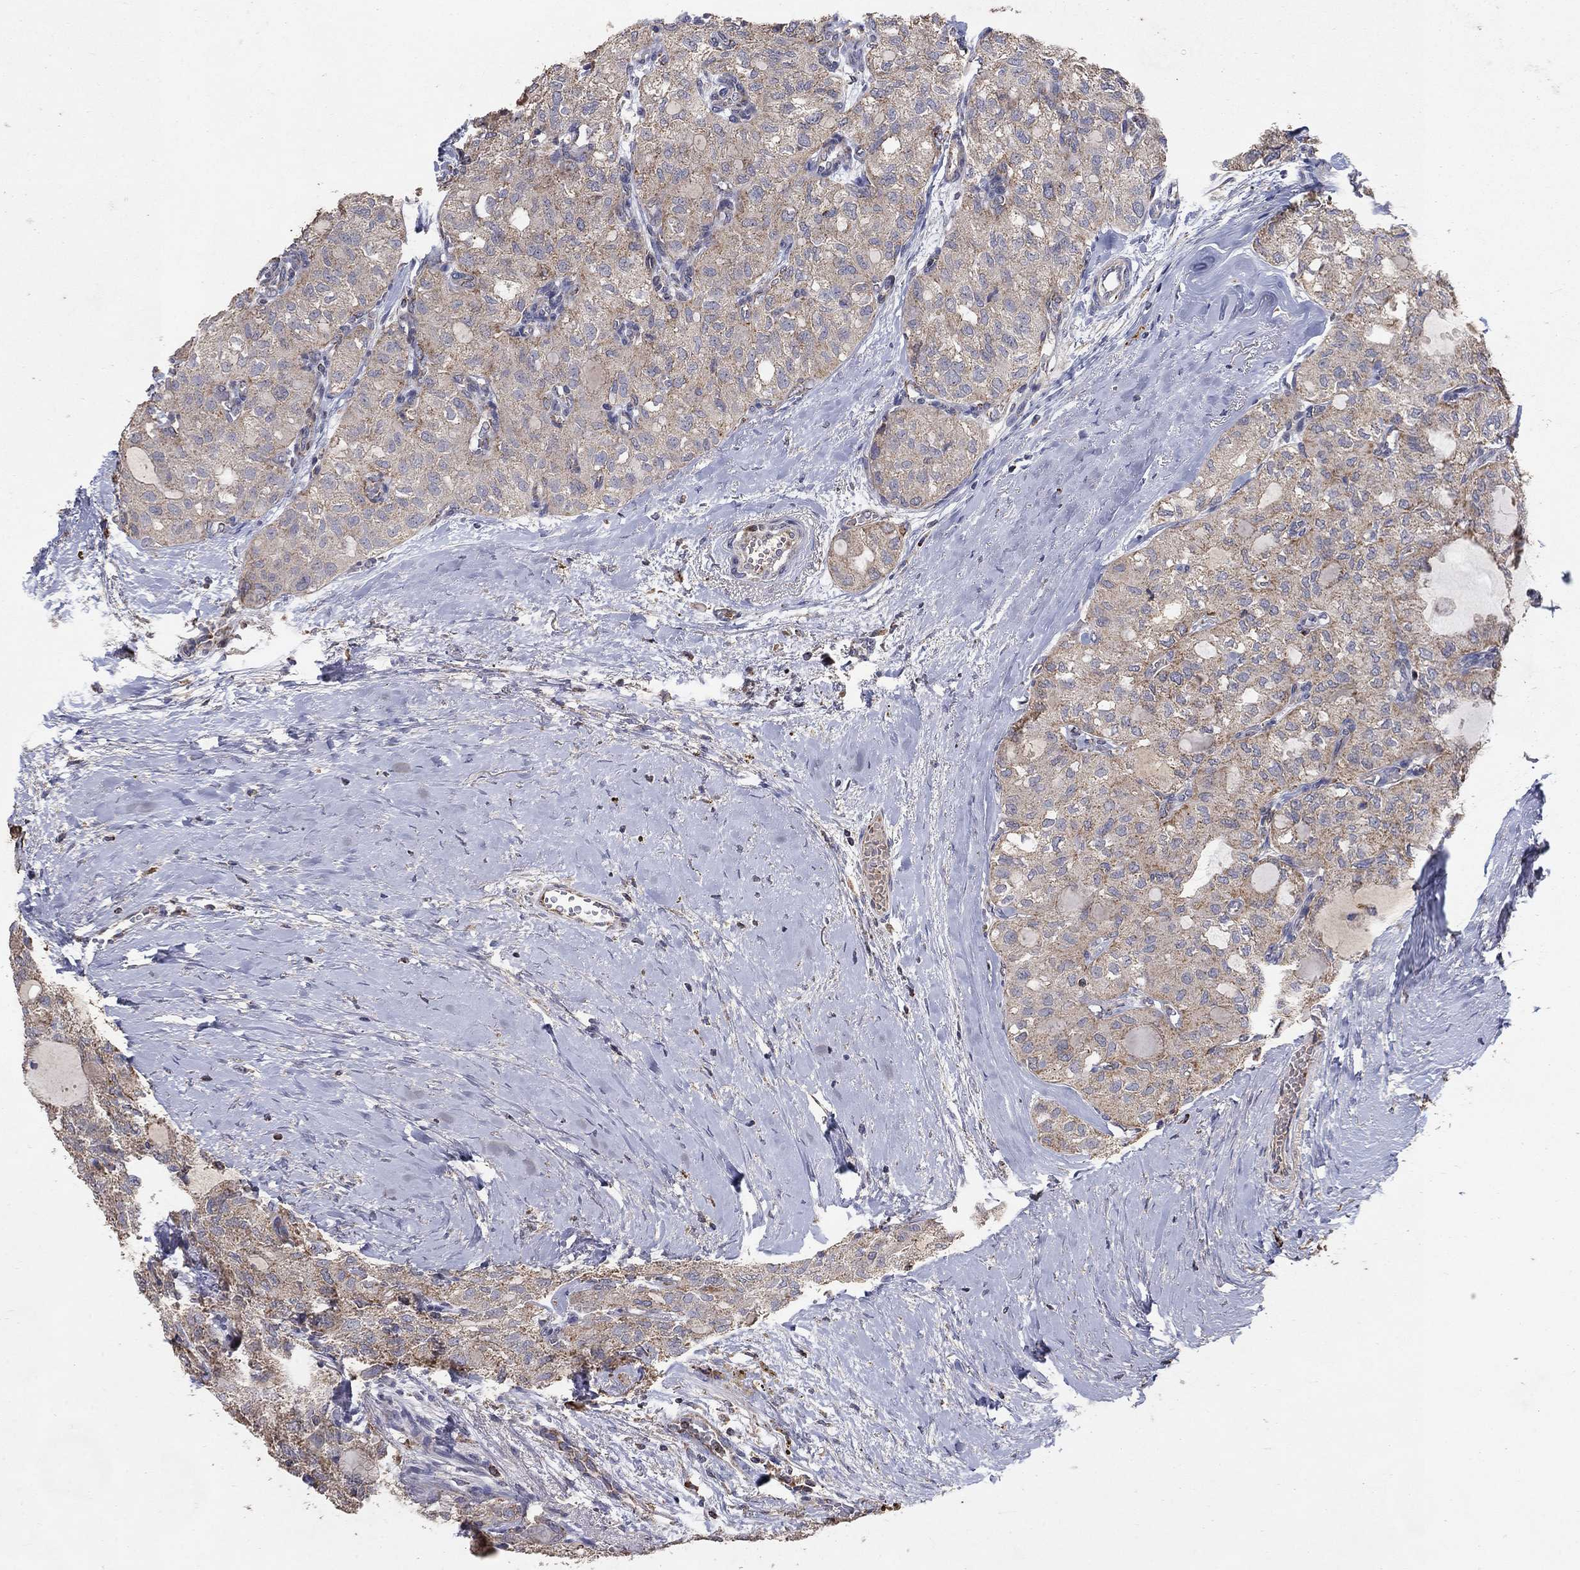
{"staining": {"intensity": "weak", "quantity": ">75%", "location": "cytoplasmic/membranous"}, "tissue": "thyroid cancer", "cell_type": "Tumor cells", "image_type": "cancer", "snomed": [{"axis": "morphology", "description": "Follicular adenoma carcinoma, NOS"}, {"axis": "topography", "description": "Thyroid gland"}], "caption": "Immunohistochemical staining of human thyroid cancer demonstrates low levels of weak cytoplasmic/membranous protein staining in approximately >75% of tumor cells.", "gene": "GPSM1", "patient": {"sex": "male", "age": 75}}